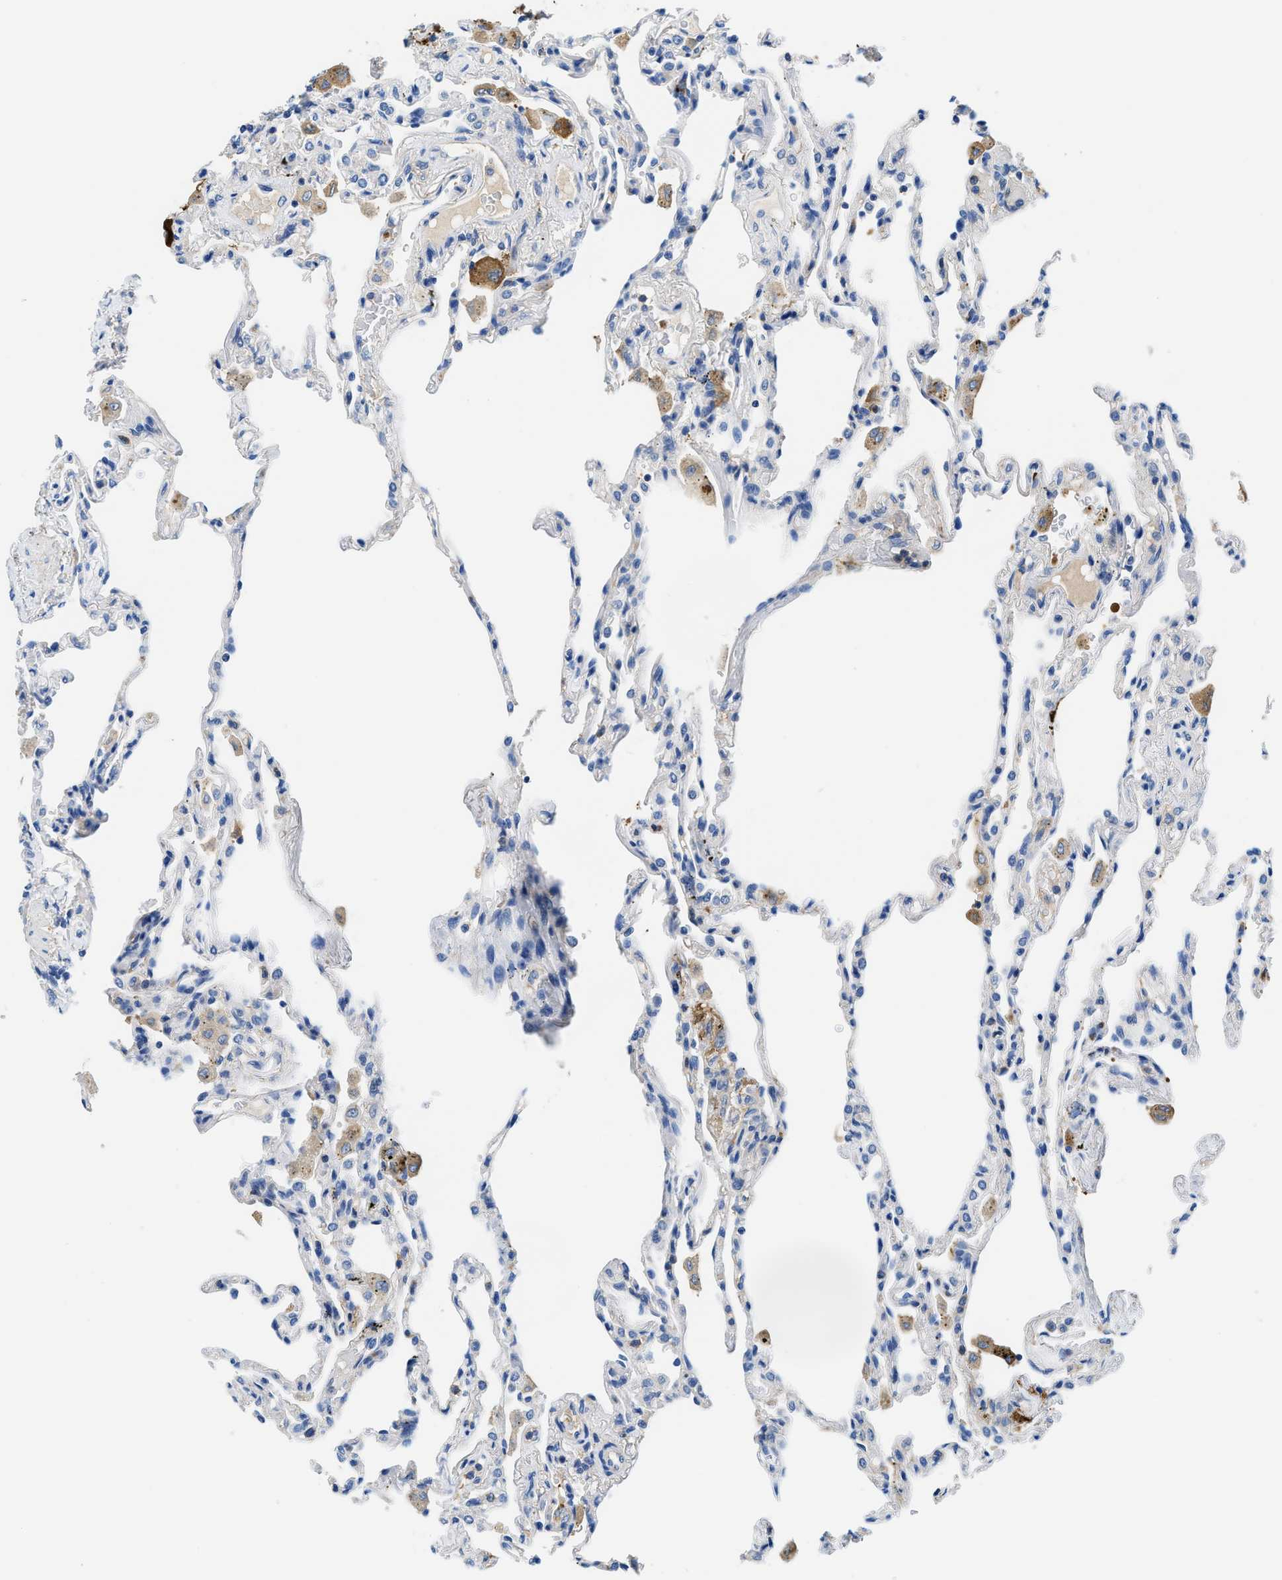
{"staining": {"intensity": "negative", "quantity": "none", "location": "none"}, "tissue": "lung", "cell_type": "Alveolar cells", "image_type": "normal", "snomed": [{"axis": "morphology", "description": "Normal tissue, NOS"}, {"axis": "topography", "description": "Lung"}], "caption": "Micrograph shows no significant protein expression in alveolar cells of normal lung. (Brightfield microscopy of DAB (3,3'-diaminobenzidine) immunohistochemistry (IHC) at high magnification).", "gene": "NEB", "patient": {"sex": "male", "age": 59}}